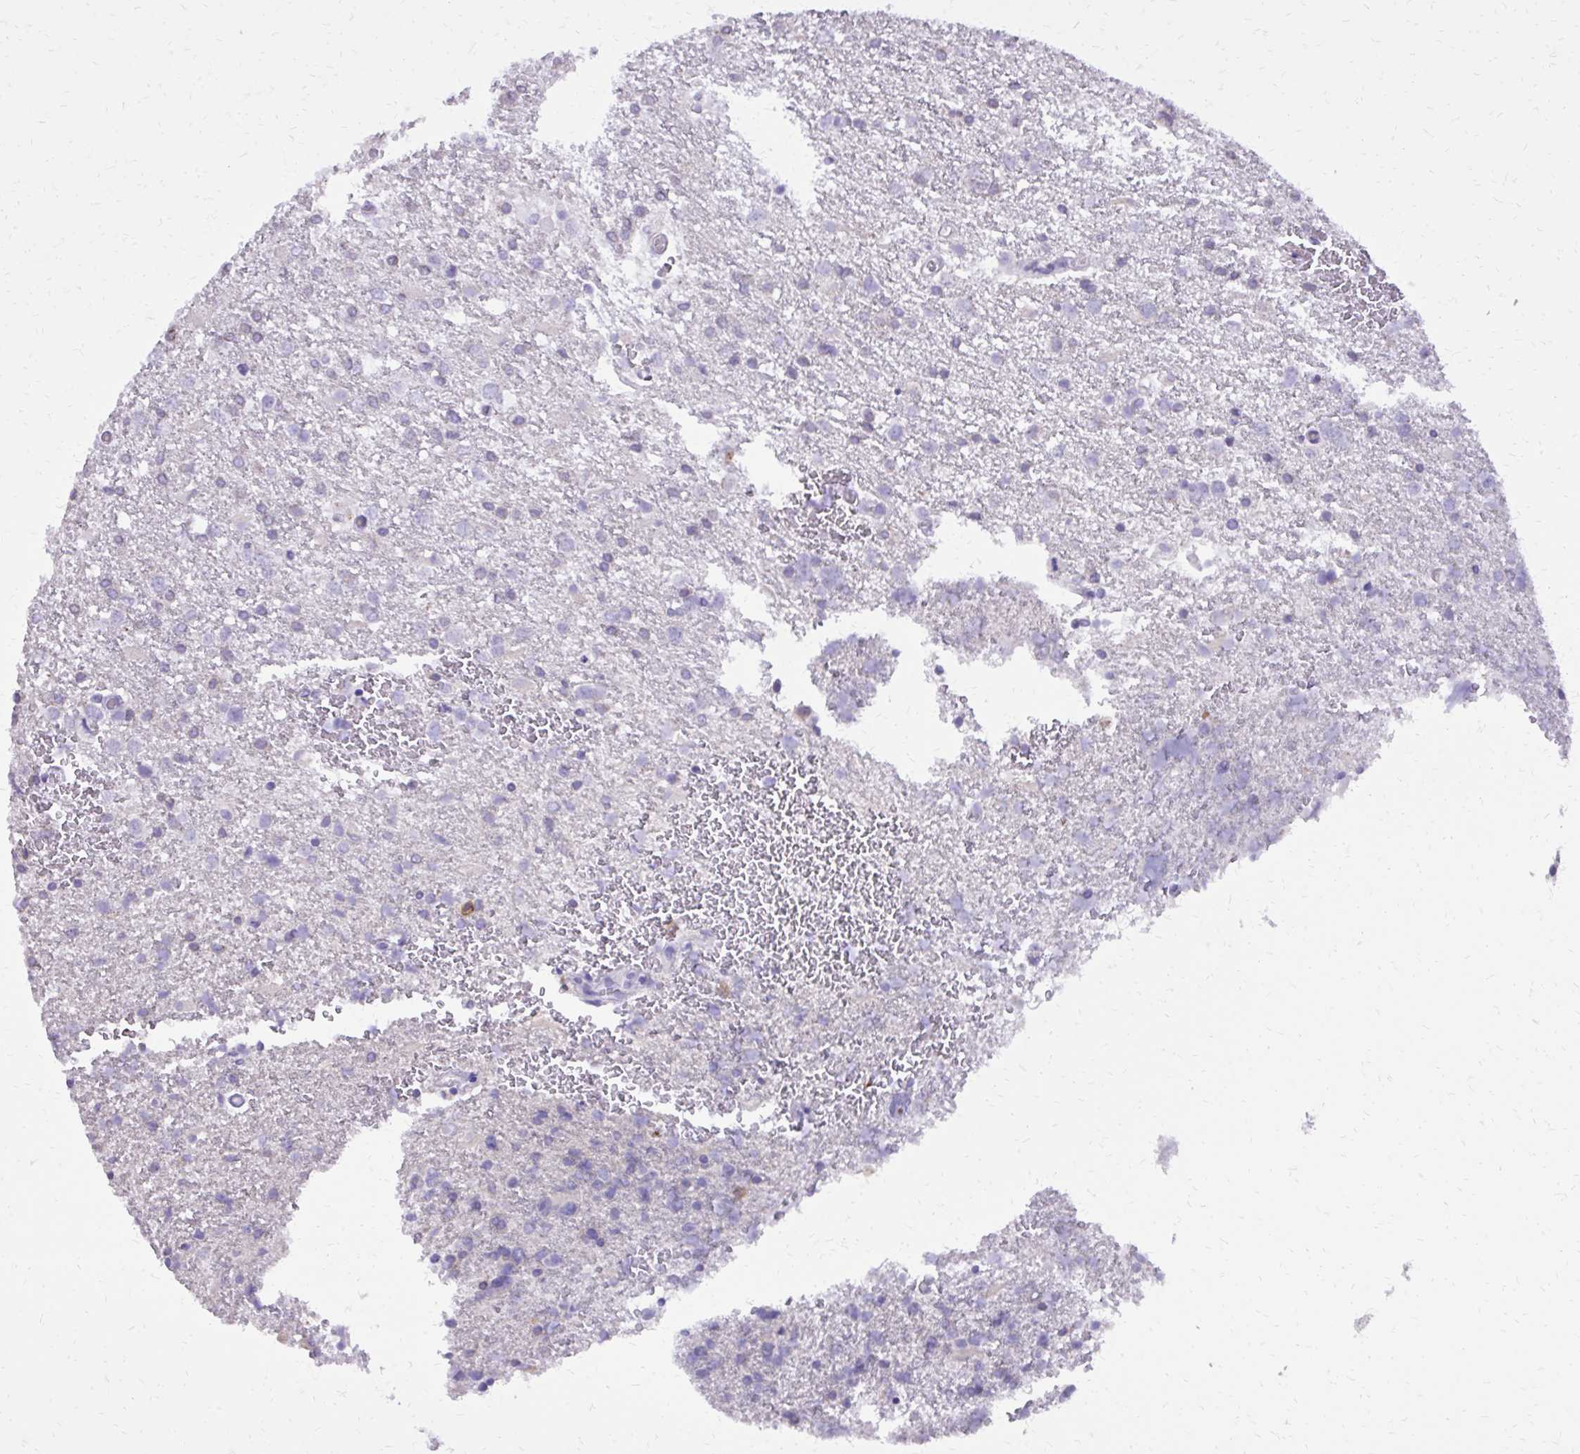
{"staining": {"intensity": "negative", "quantity": "none", "location": "none"}, "tissue": "glioma", "cell_type": "Tumor cells", "image_type": "cancer", "snomed": [{"axis": "morphology", "description": "Glioma, malignant, High grade"}, {"axis": "topography", "description": "Brain"}], "caption": "This is a image of immunohistochemistry (IHC) staining of malignant high-grade glioma, which shows no expression in tumor cells. (DAB (3,3'-diaminobenzidine) immunohistochemistry with hematoxylin counter stain).", "gene": "CAT", "patient": {"sex": "male", "age": 68}}